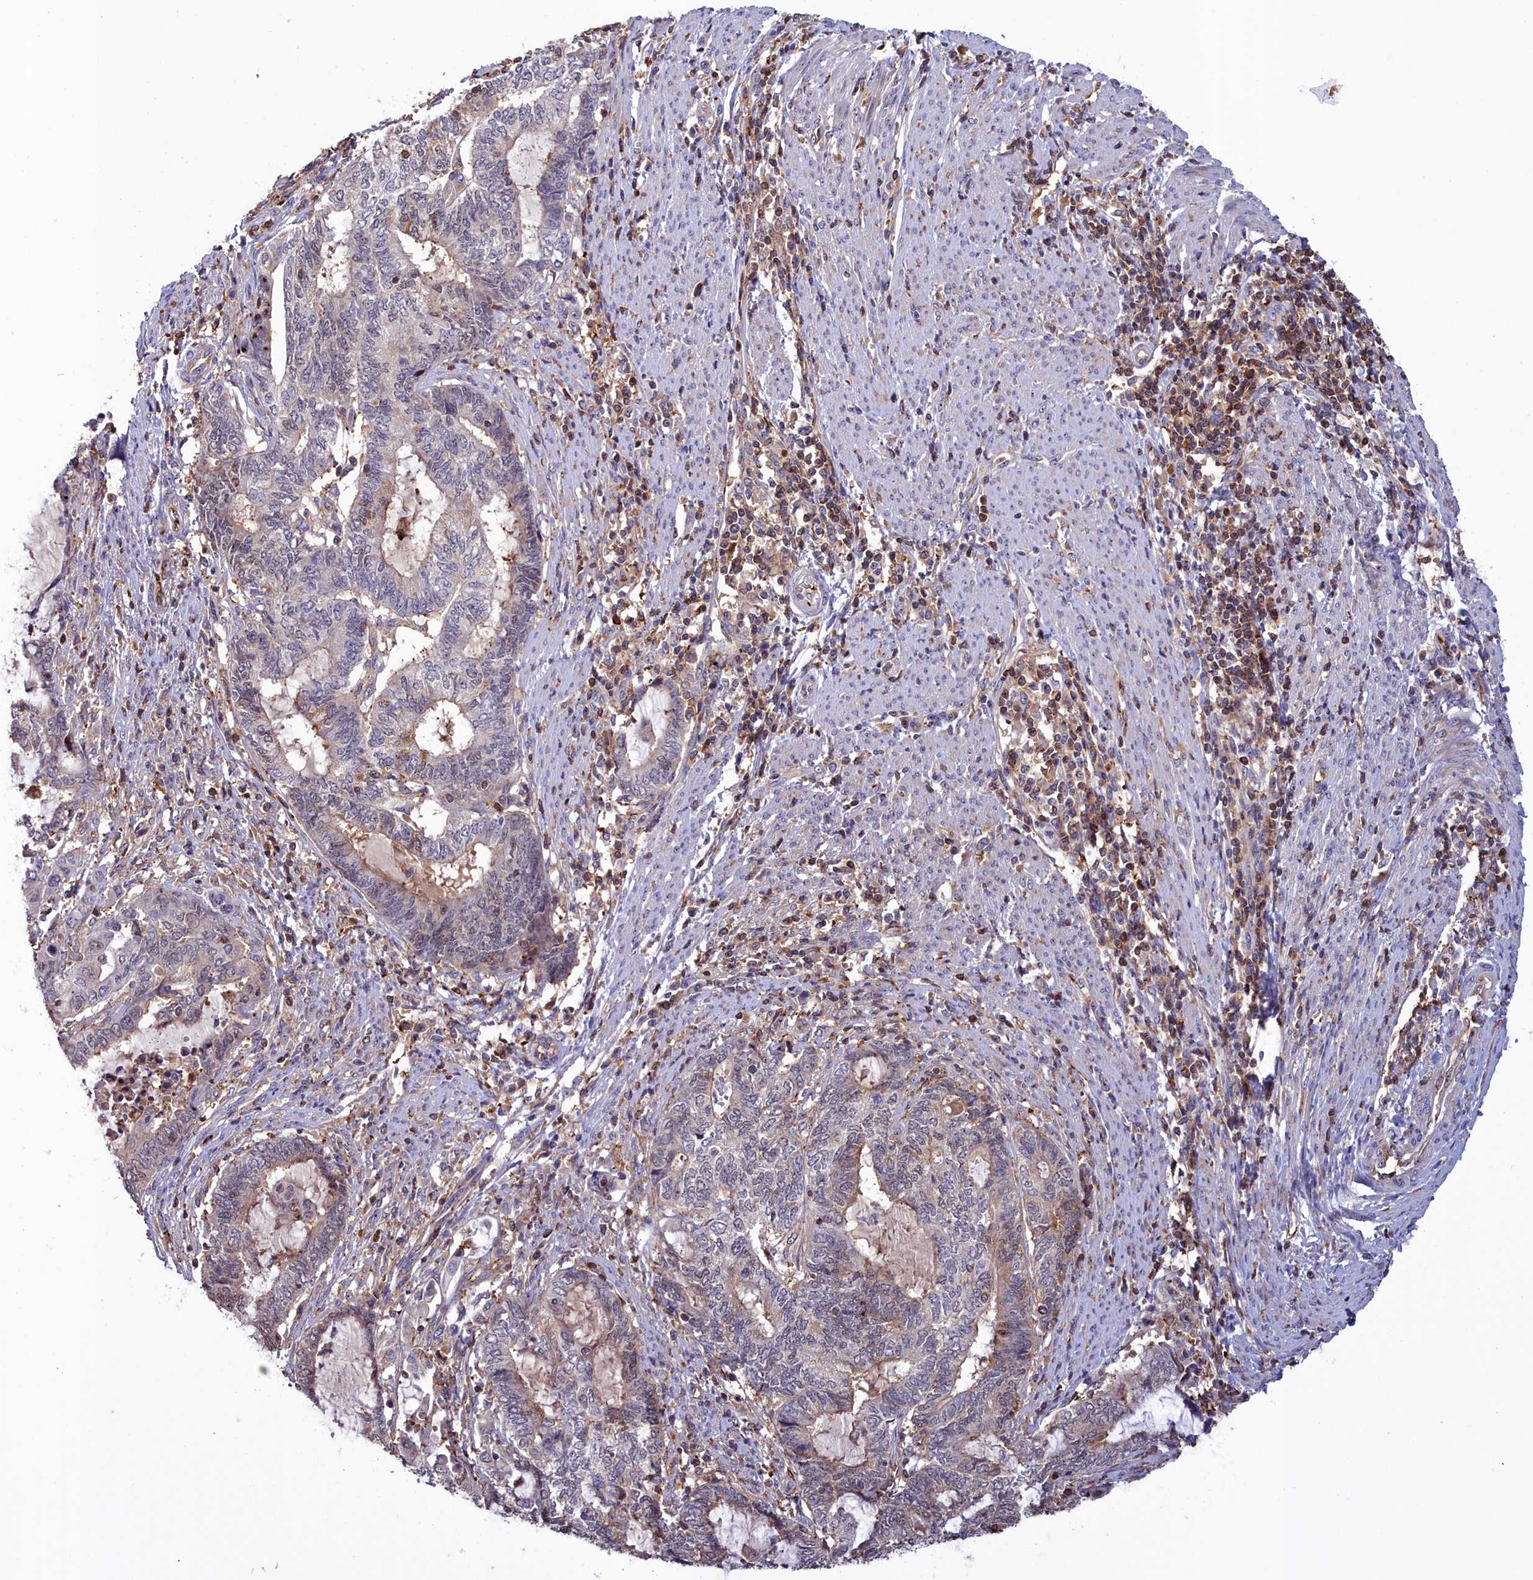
{"staining": {"intensity": "negative", "quantity": "none", "location": "none"}, "tissue": "endometrial cancer", "cell_type": "Tumor cells", "image_type": "cancer", "snomed": [{"axis": "morphology", "description": "Adenocarcinoma, NOS"}, {"axis": "topography", "description": "Uterus"}, {"axis": "topography", "description": "Endometrium"}], "caption": "Immunohistochemistry (IHC) photomicrograph of endometrial cancer (adenocarcinoma) stained for a protein (brown), which displays no staining in tumor cells.", "gene": "NEURL4", "patient": {"sex": "female", "age": 70}}